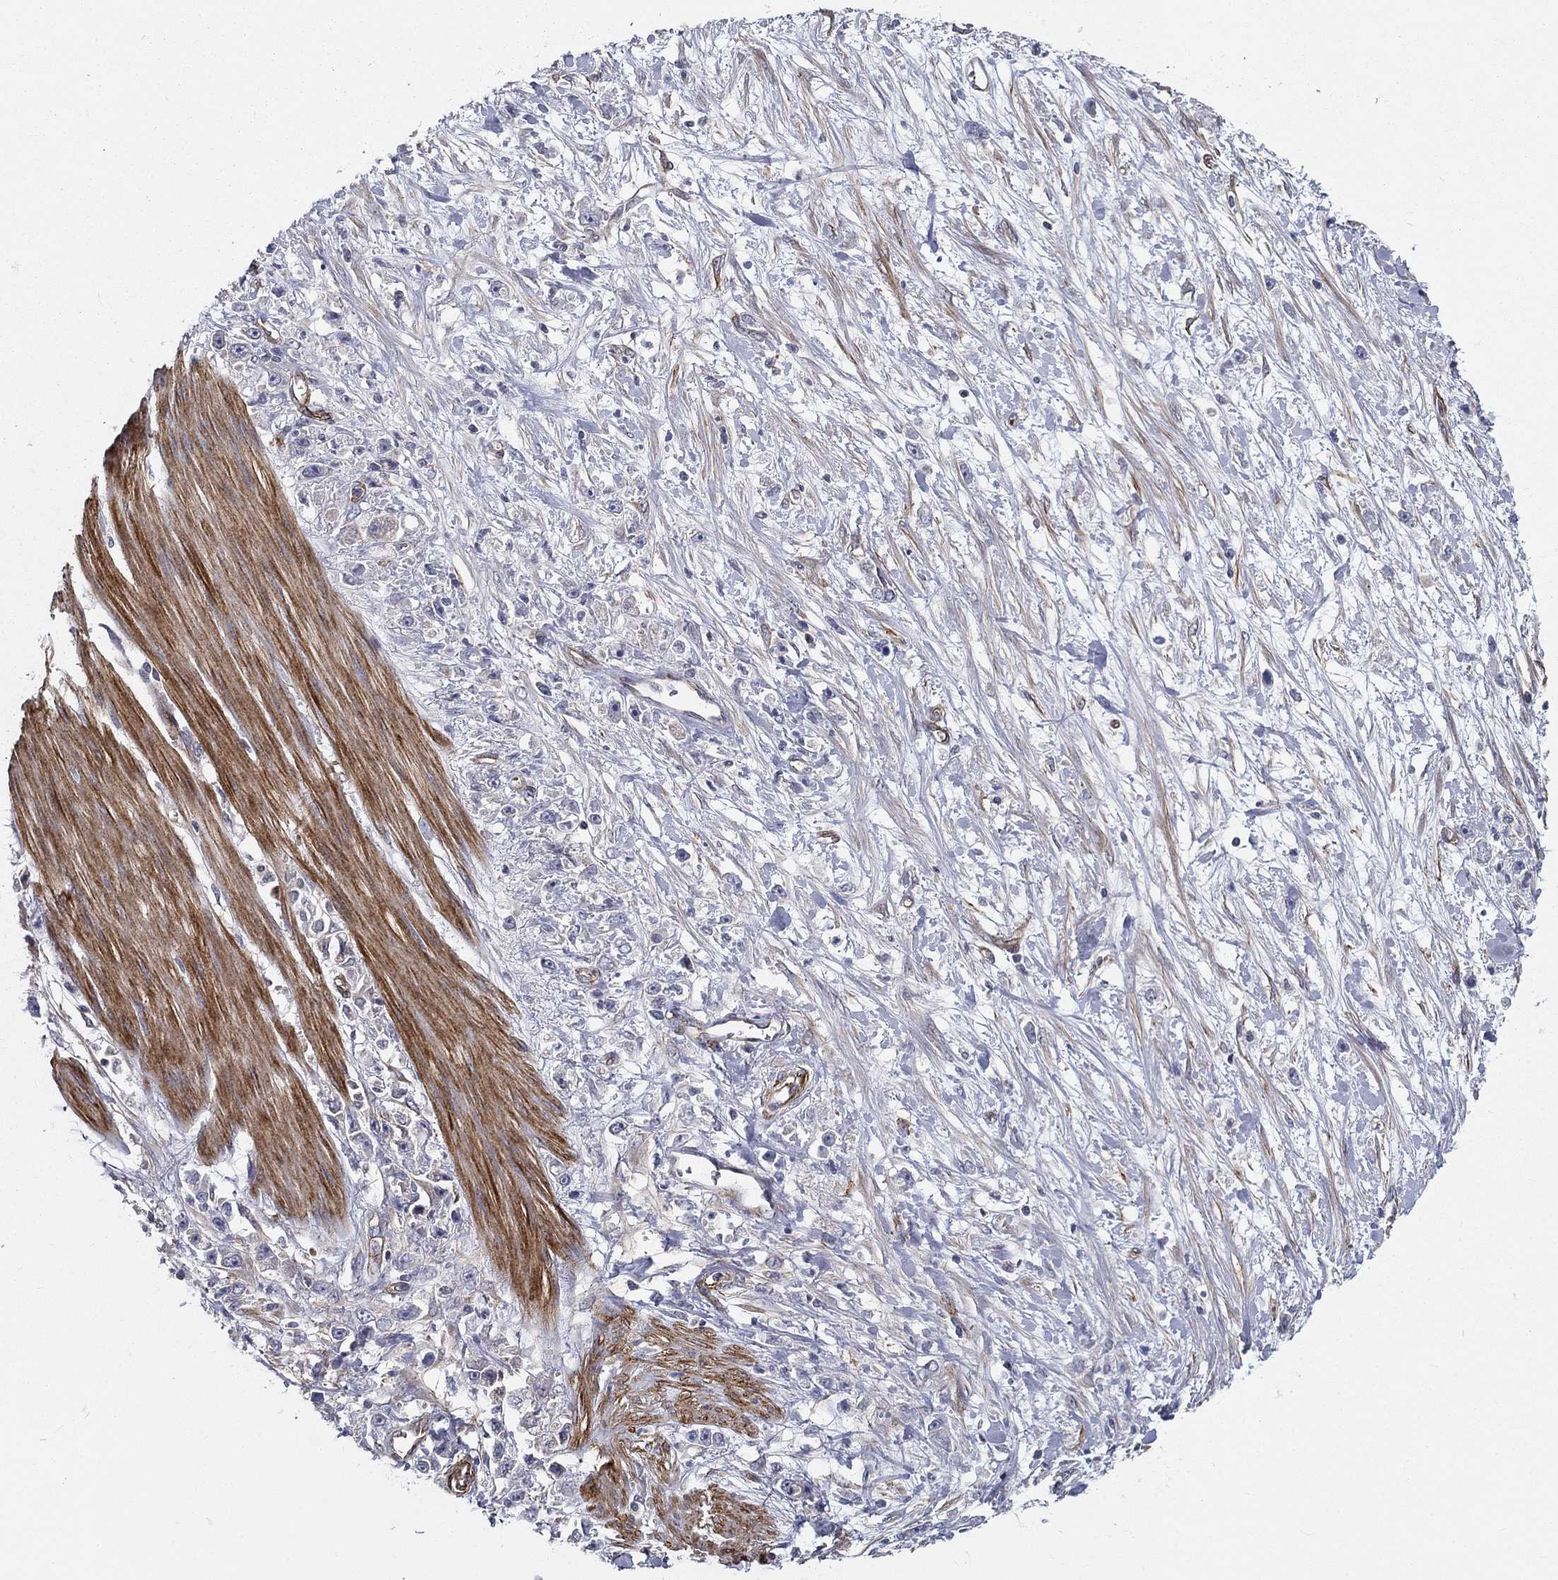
{"staining": {"intensity": "negative", "quantity": "none", "location": "none"}, "tissue": "stomach cancer", "cell_type": "Tumor cells", "image_type": "cancer", "snomed": [{"axis": "morphology", "description": "Adenocarcinoma, NOS"}, {"axis": "topography", "description": "Stomach"}], "caption": "The image exhibits no significant staining in tumor cells of stomach cancer (adenocarcinoma). (IHC, brightfield microscopy, high magnification).", "gene": "SYNC", "patient": {"sex": "female", "age": 59}}